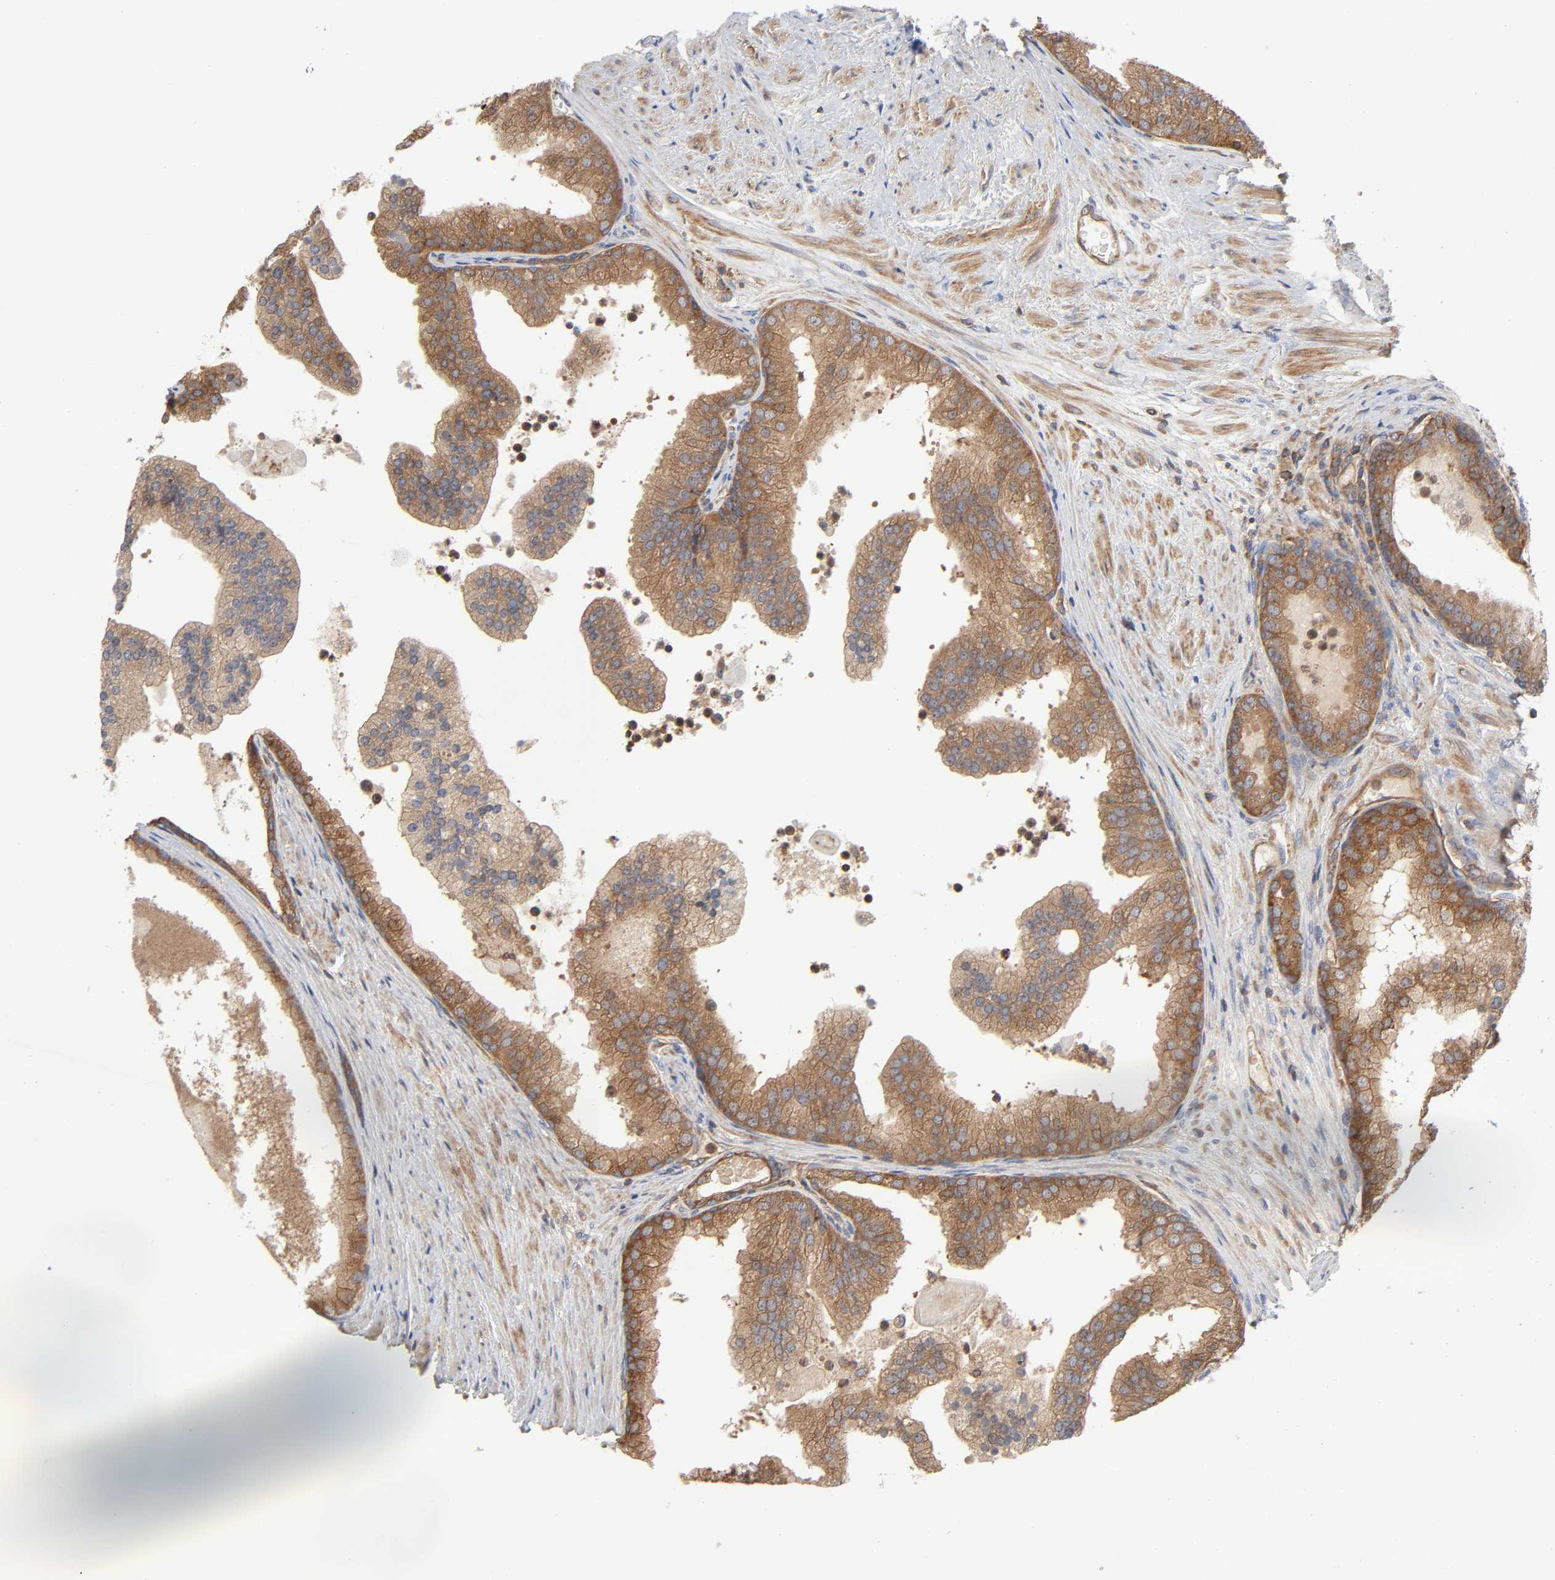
{"staining": {"intensity": "moderate", "quantity": ">75%", "location": "cytoplasmic/membranous"}, "tissue": "prostate cancer", "cell_type": "Tumor cells", "image_type": "cancer", "snomed": [{"axis": "morphology", "description": "Adenocarcinoma, Low grade"}, {"axis": "topography", "description": "Prostate"}], "caption": "Moderate cytoplasmic/membranous protein expression is identified in about >75% of tumor cells in prostate cancer (adenocarcinoma (low-grade)).", "gene": "LAMTOR2", "patient": {"sex": "male", "age": 69}}